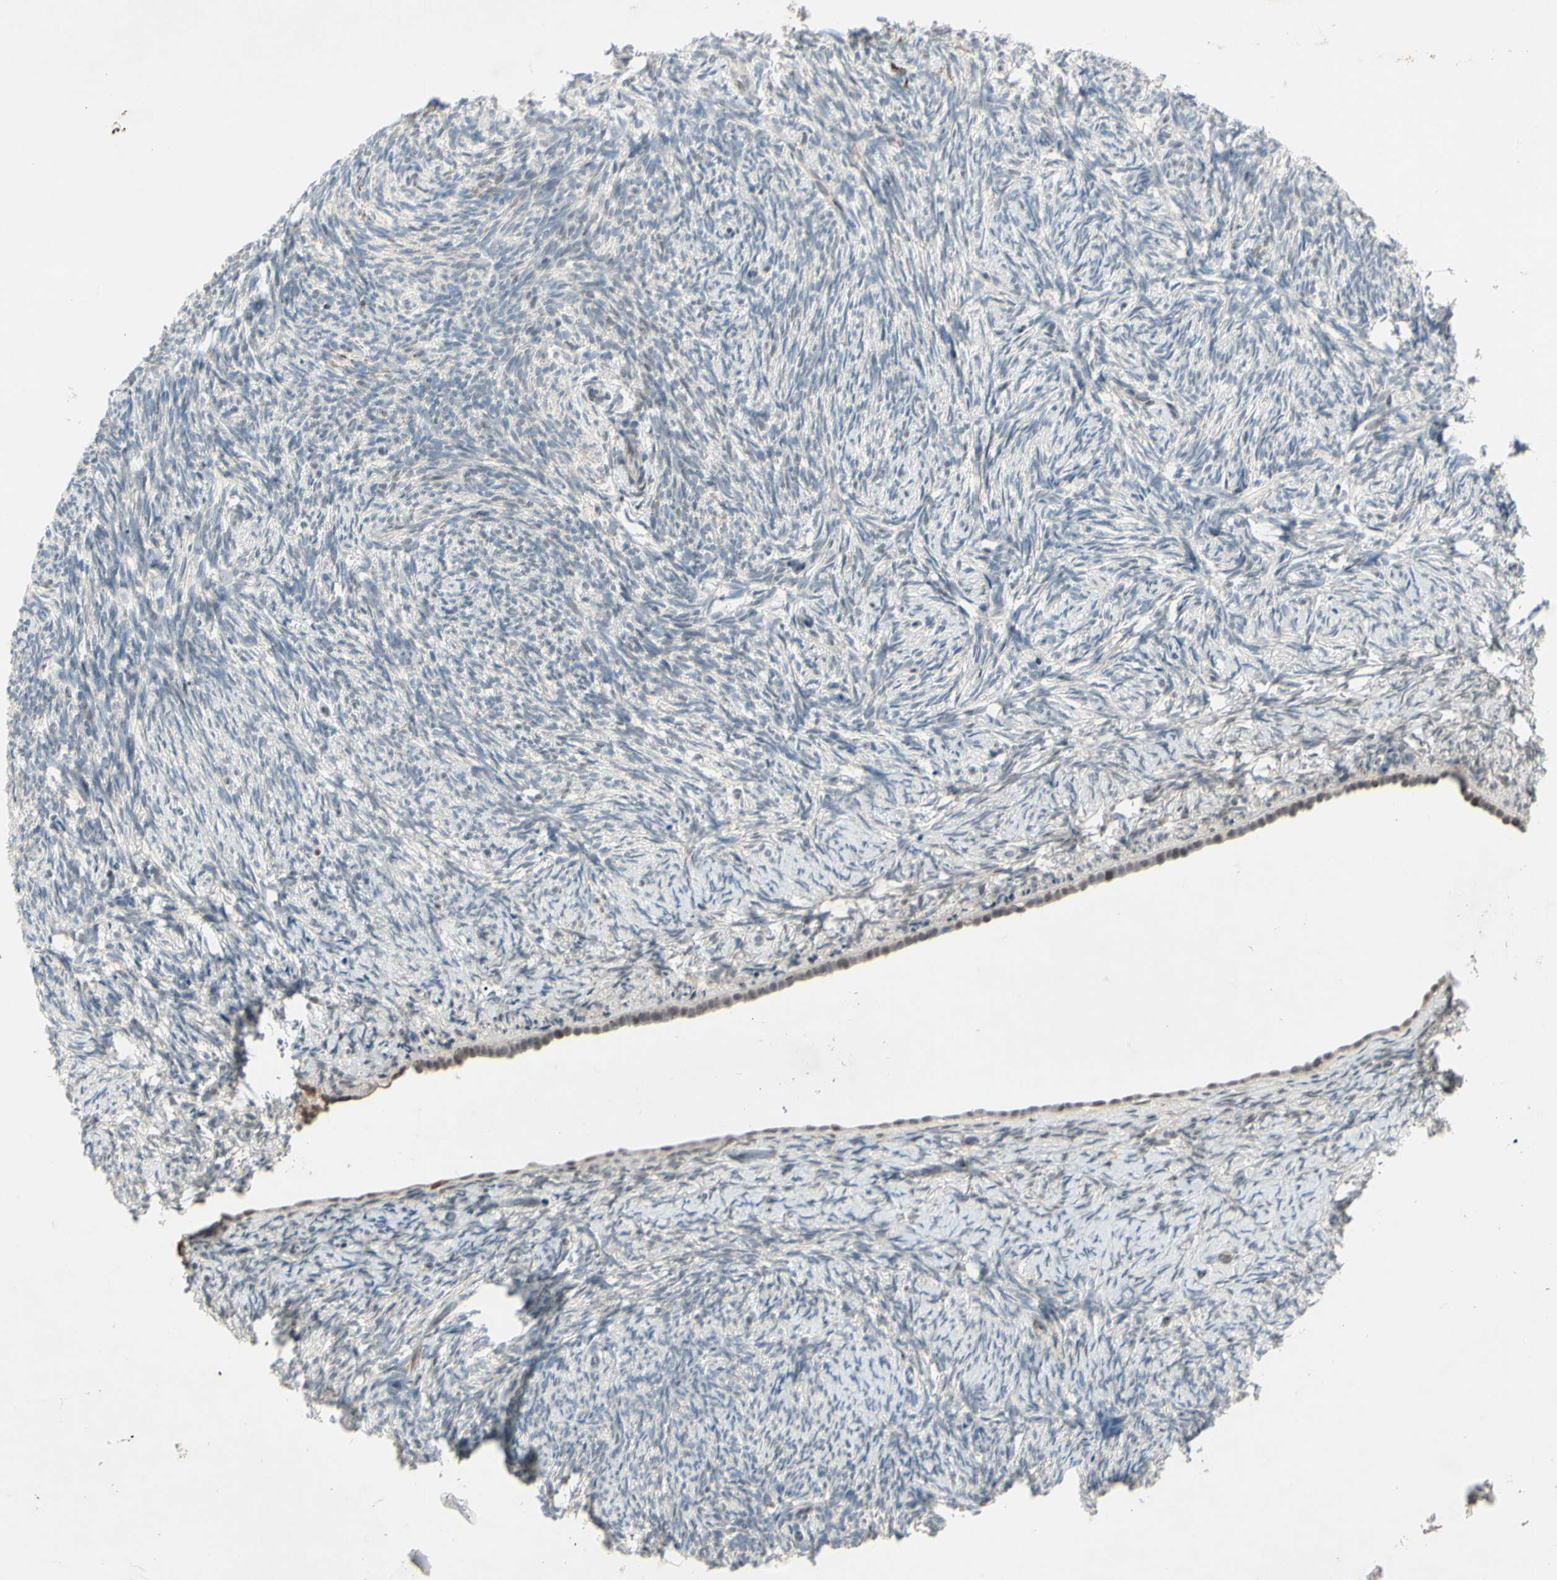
{"staining": {"intensity": "weak", "quantity": "<25%", "location": "cytoplasmic/membranous"}, "tissue": "ovary", "cell_type": "Ovarian stroma cells", "image_type": "normal", "snomed": [{"axis": "morphology", "description": "Normal tissue, NOS"}, {"axis": "topography", "description": "Ovary"}], "caption": "Immunohistochemistry histopathology image of normal ovary: human ovary stained with DAB reveals no significant protein positivity in ovarian stroma cells.", "gene": "FGFR2", "patient": {"sex": "female", "age": 60}}